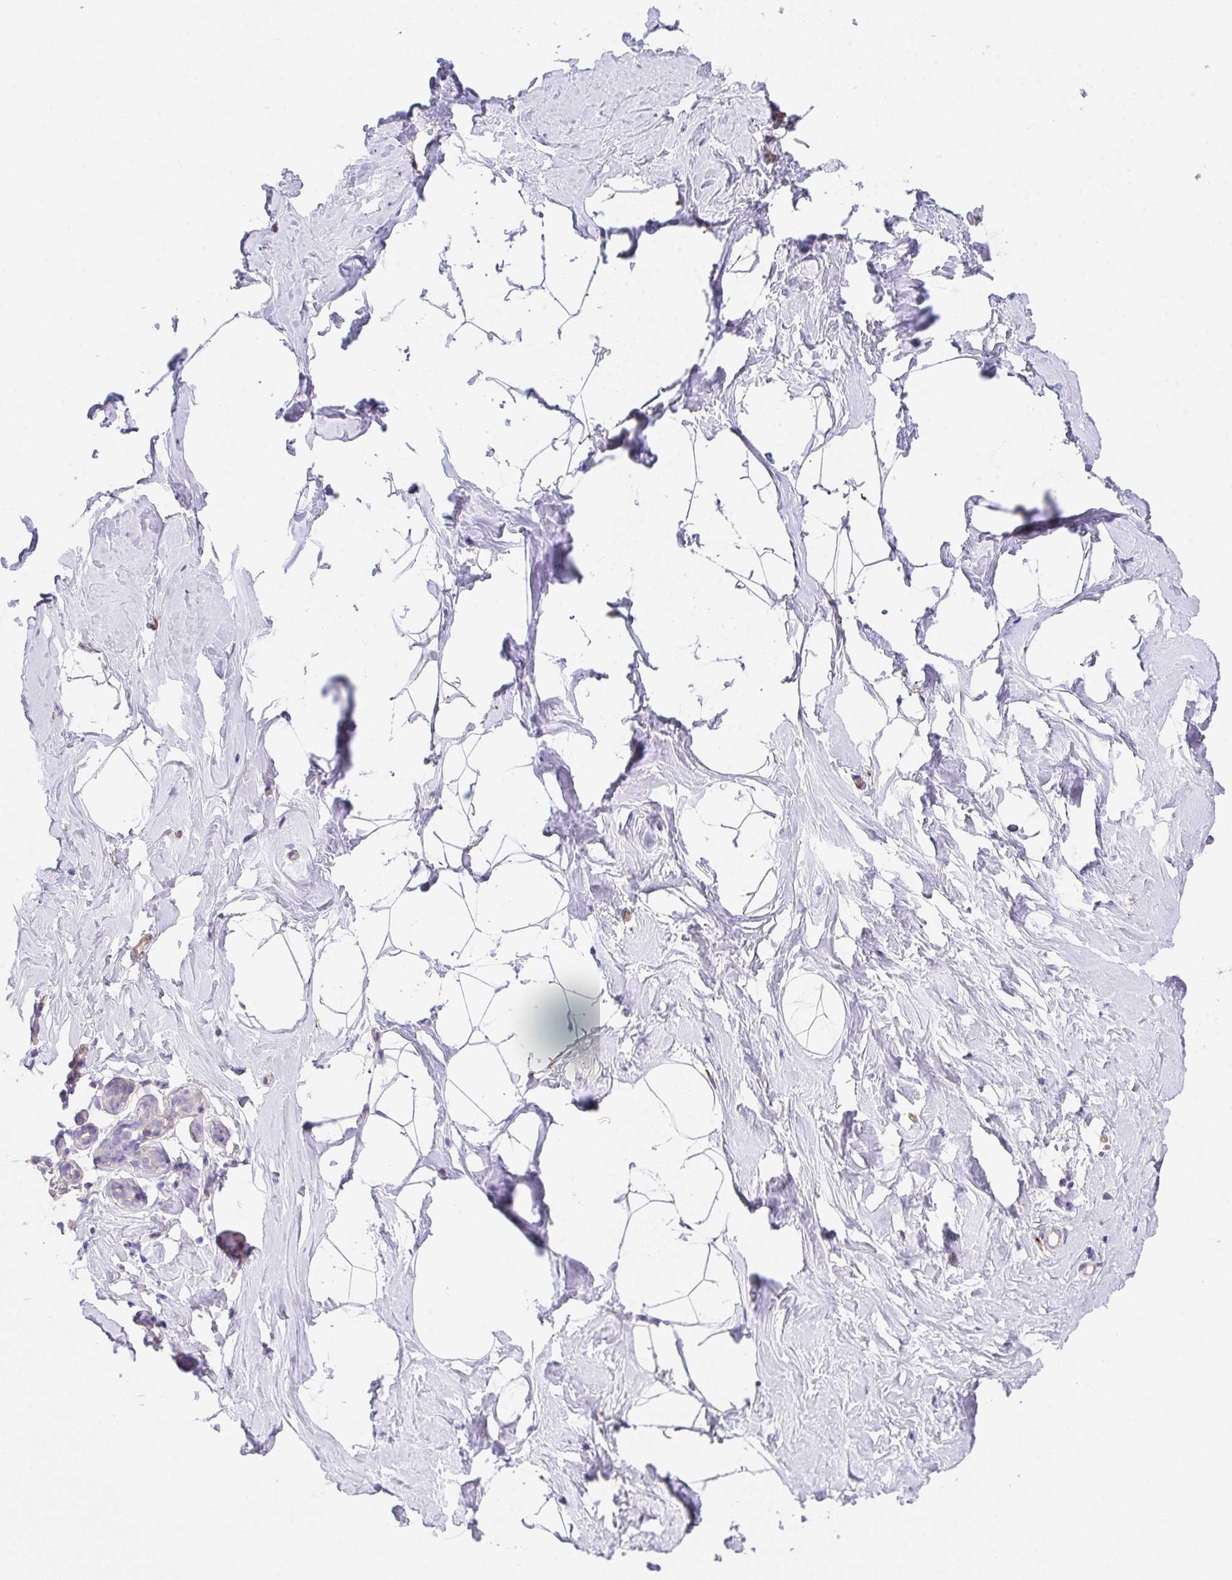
{"staining": {"intensity": "negative", "quantity": "none", "location": "none"}, "tissue": "breast", "cell_type": "Adipocytes", "image_type": "normal", "snomed": [{"axis": "morphology", "description": "Normal tissue, NOS"}, {"axis": "topography", "description": "Breast"}], "caption": "A histopathology image of breast stained for a protein demonstrates no brown staining in adipocytes.", "gene": "DBN1", "patient": {"sex": "female", "age": 32}}